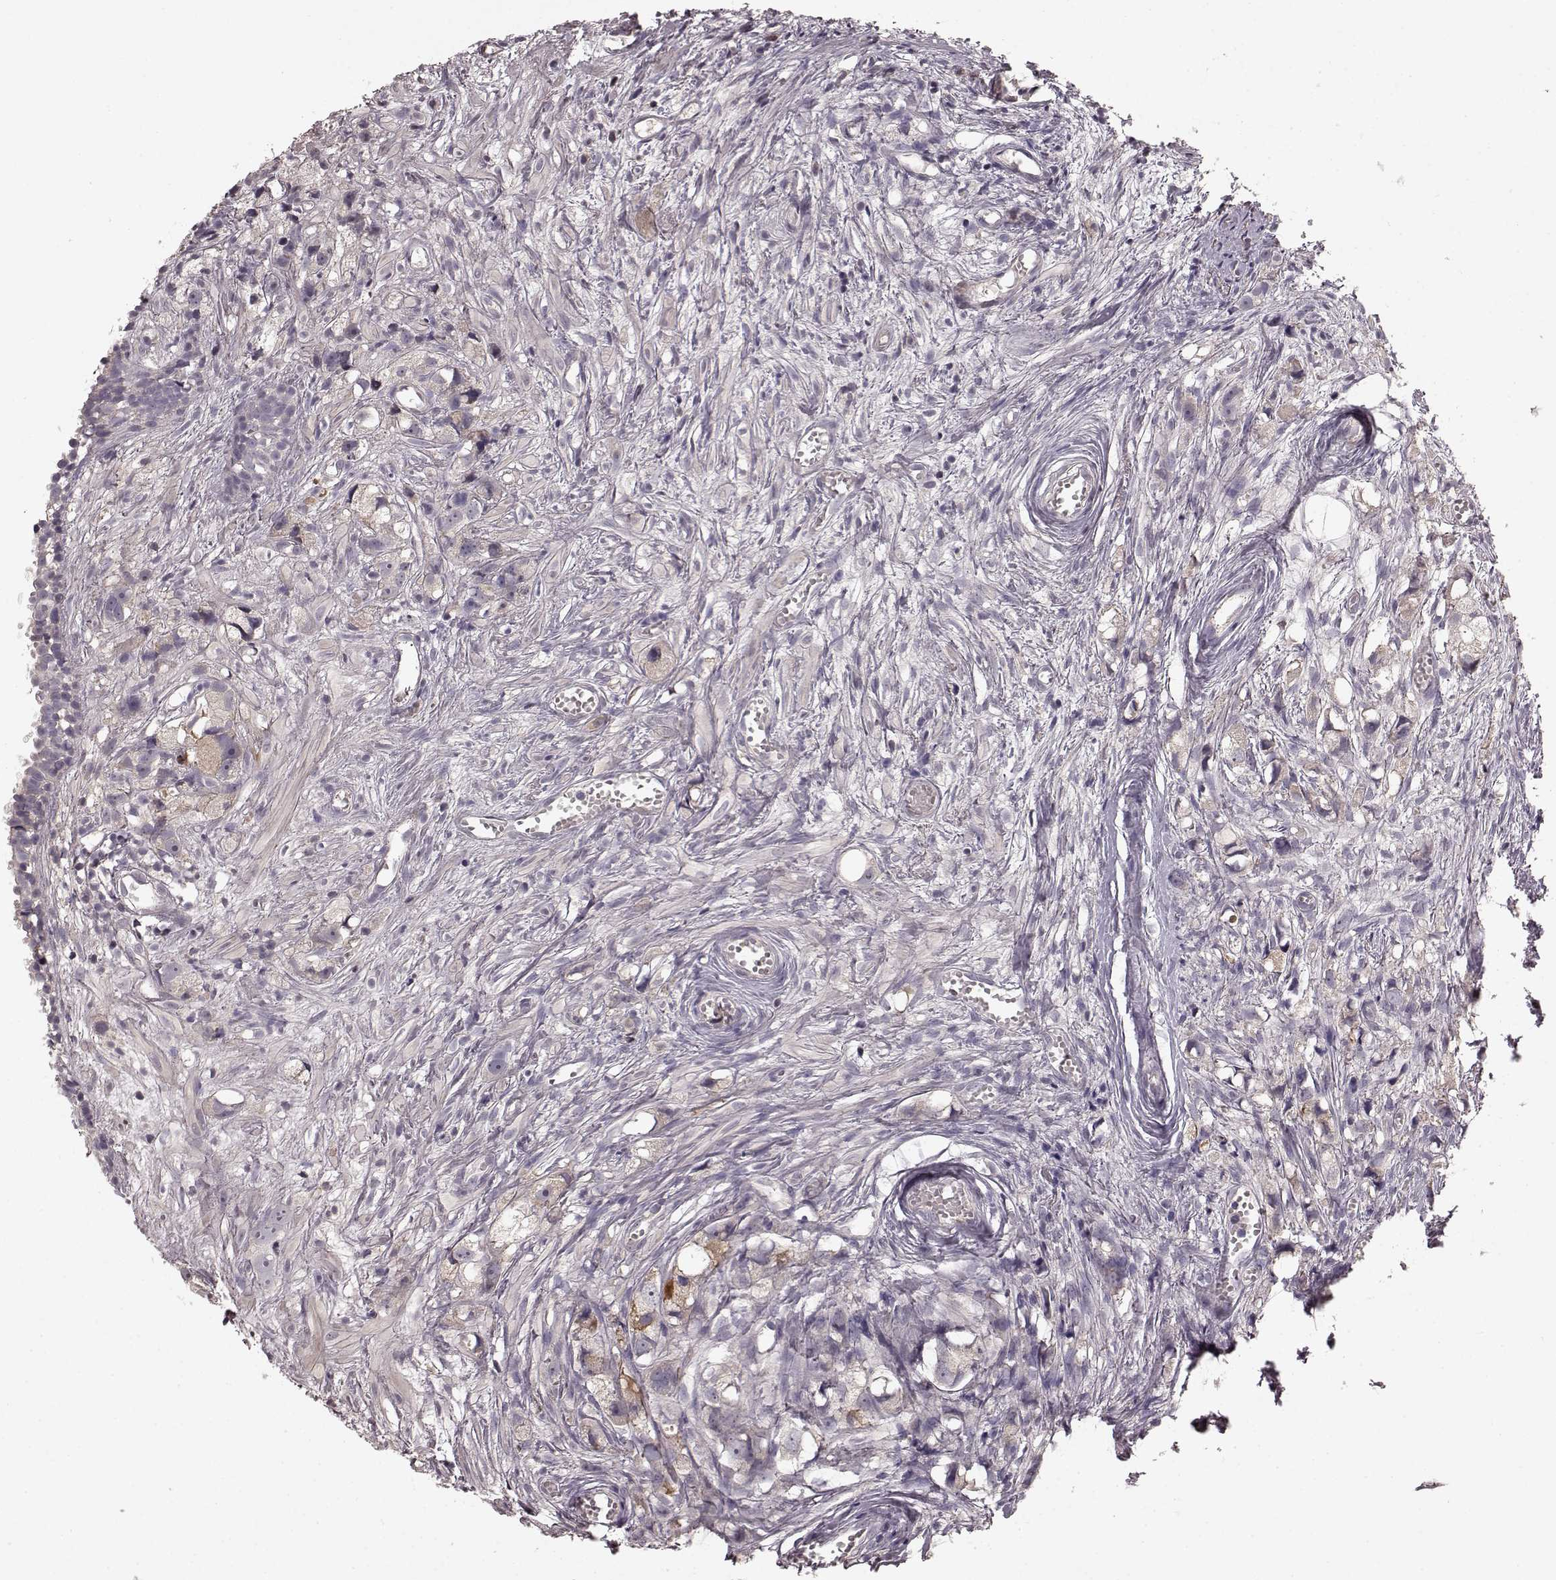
{"staining": {"intensity": "negative", "quantity": "none", "location": "none"}, "tissue": "prostate cancer", "cell_type": "Tumor cells", "image_type": "cancer", "snomed": [{"axis": "morphology", "description": "Adenocarcinoma, High grade"}, {"axis": "topography", "description": "Prostate"}], "caption": "DAB immunohistochemical staining of prostate high-grade adenocarcinoma exhibits no significant staining in tumor cells. The staining is performed using DAB brown chromogen with nuclei counter-stained in using hematoxylin.", "gene": "SLC22A18", "patient": {"sex": "male", "age": 75}}